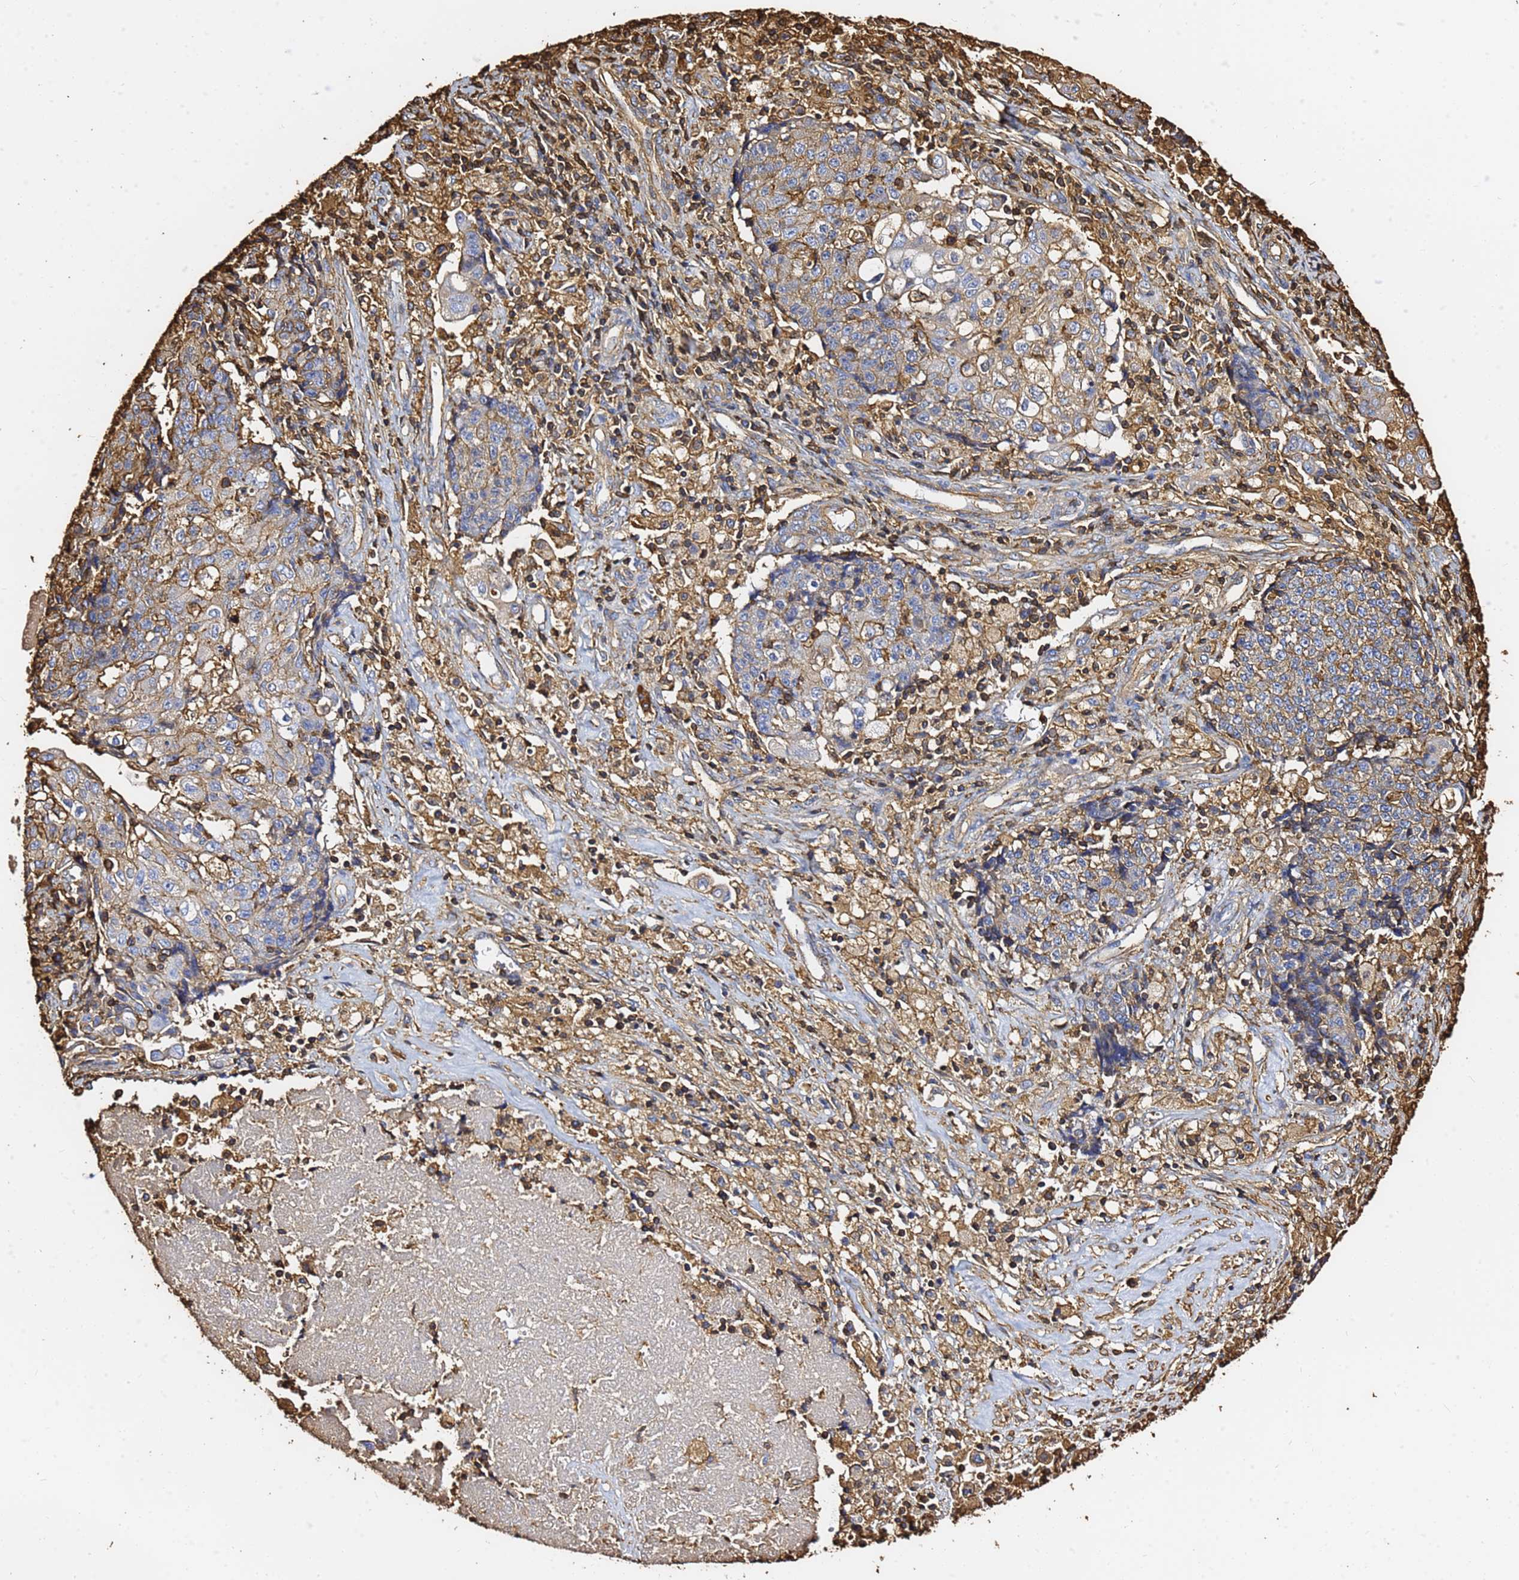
{"staining": {"intensity": "moderate", "quantity": "<25%", "location": "cytoplasmic/membranous"}, "tissue": "ovarian cancer", "cell_type": "Tumor cells", "image_type": "cancer", "snomed": [{"axis": "morphology", "description": "Carcinoma, endometroid"}, {"axis": "topography", "description": "Ovary"}], "caption": "Ovarian endometroid carcinoma stained with DAB IHC displays low levels of moderate cytoplasmic/membranous staining in approximately <25% of tumor cells.", "gene": "ACTB", "patient": {"sex": "female", "age": 42}}